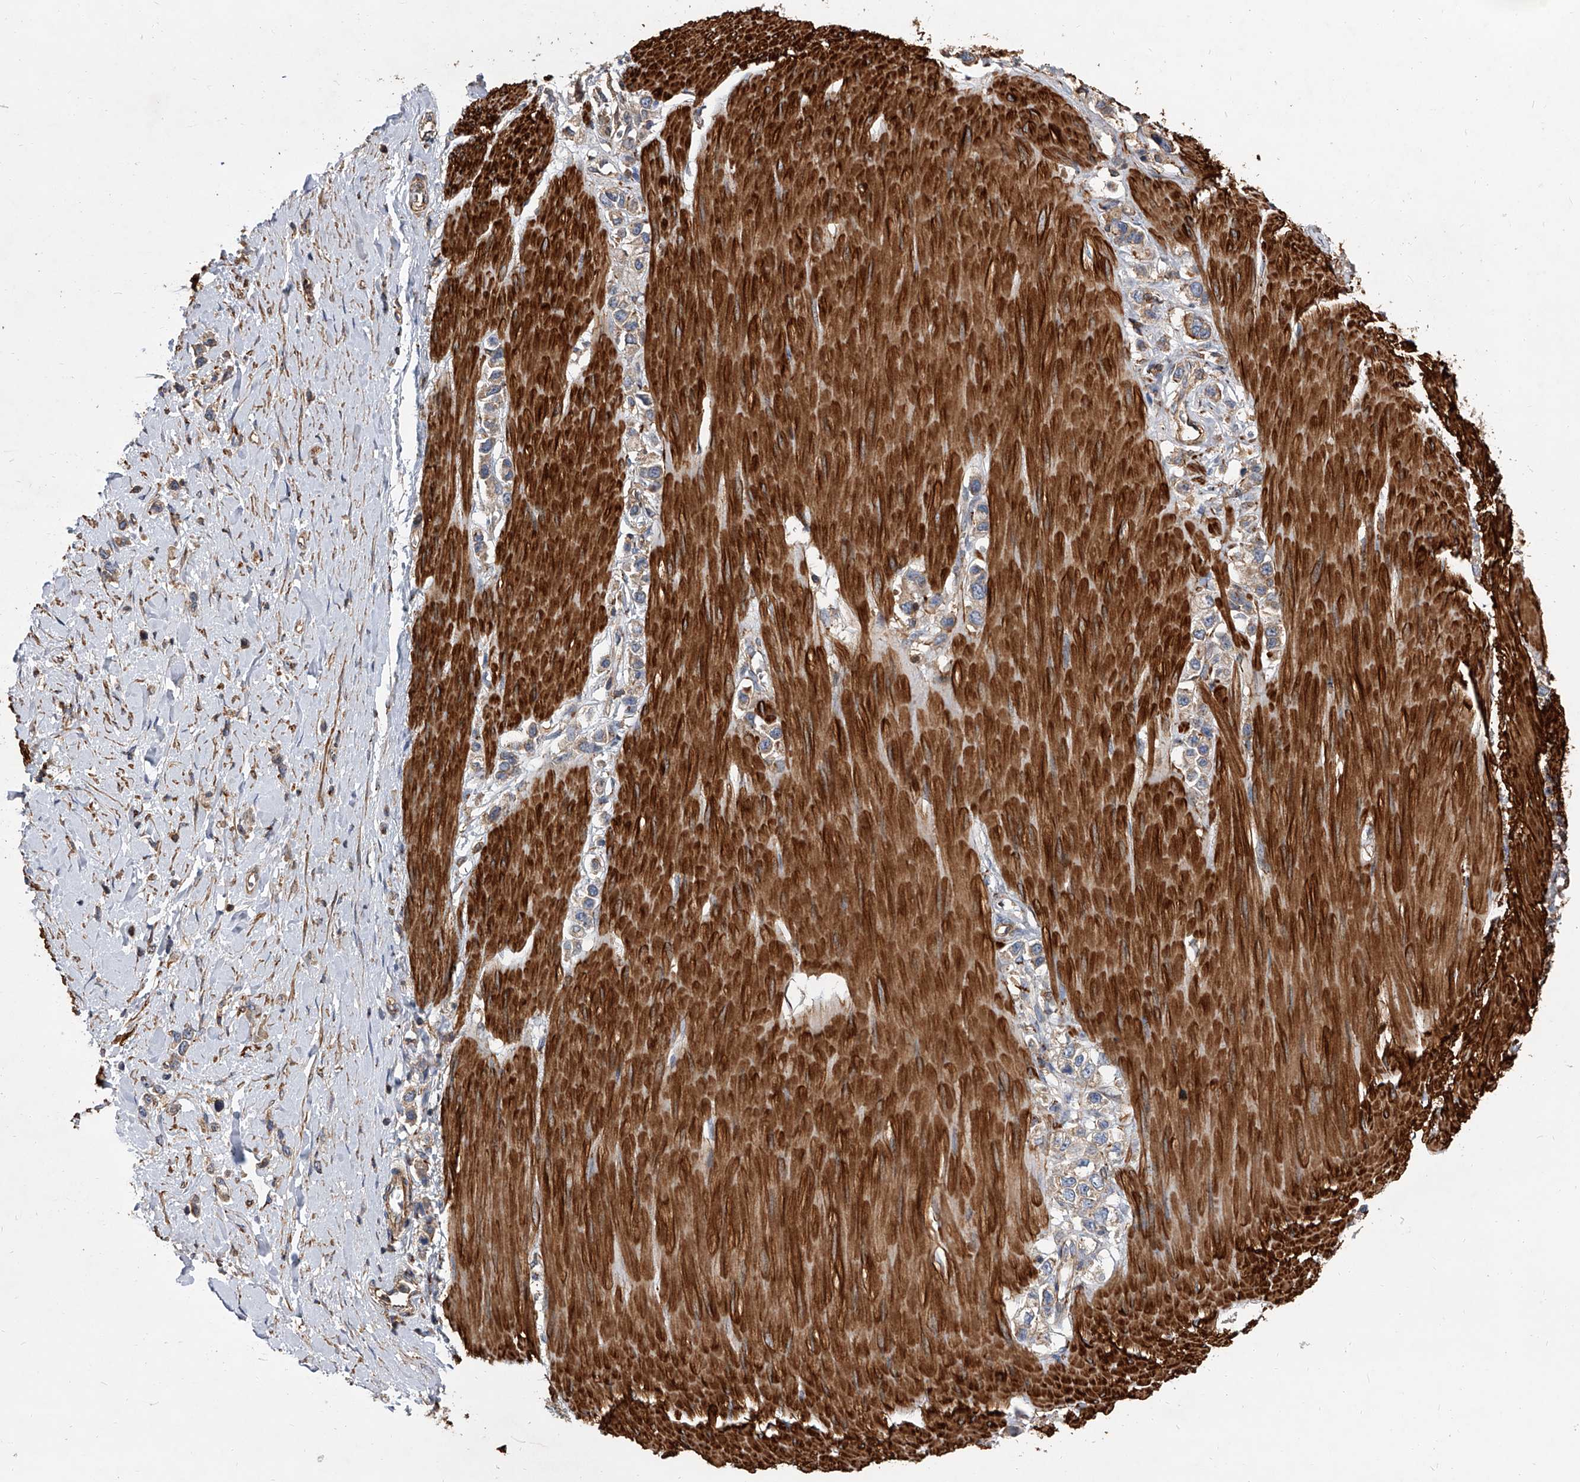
{"staining": {"intensity": "weak", "quantity": "25%-75%", "location": "cytoplasmic/membranous"}, "tissue": "stomach cancer", "cell_type": "Tumor cells", "image_type": "cancer", "snomed": [{"axis": "morphology", "description": "Adenocarcinoma, NOS"}, {"axis": "topography", "description": "Stomach"}], "caption": "Protein expression analysis of adenocarcinoma (stomach) demonstrates weak cytoplasmic/membranous positivity in approximately 25%-75% of tumor cells.", "gene": "PISD", "patient": {"sex": "female", "age": 65}}